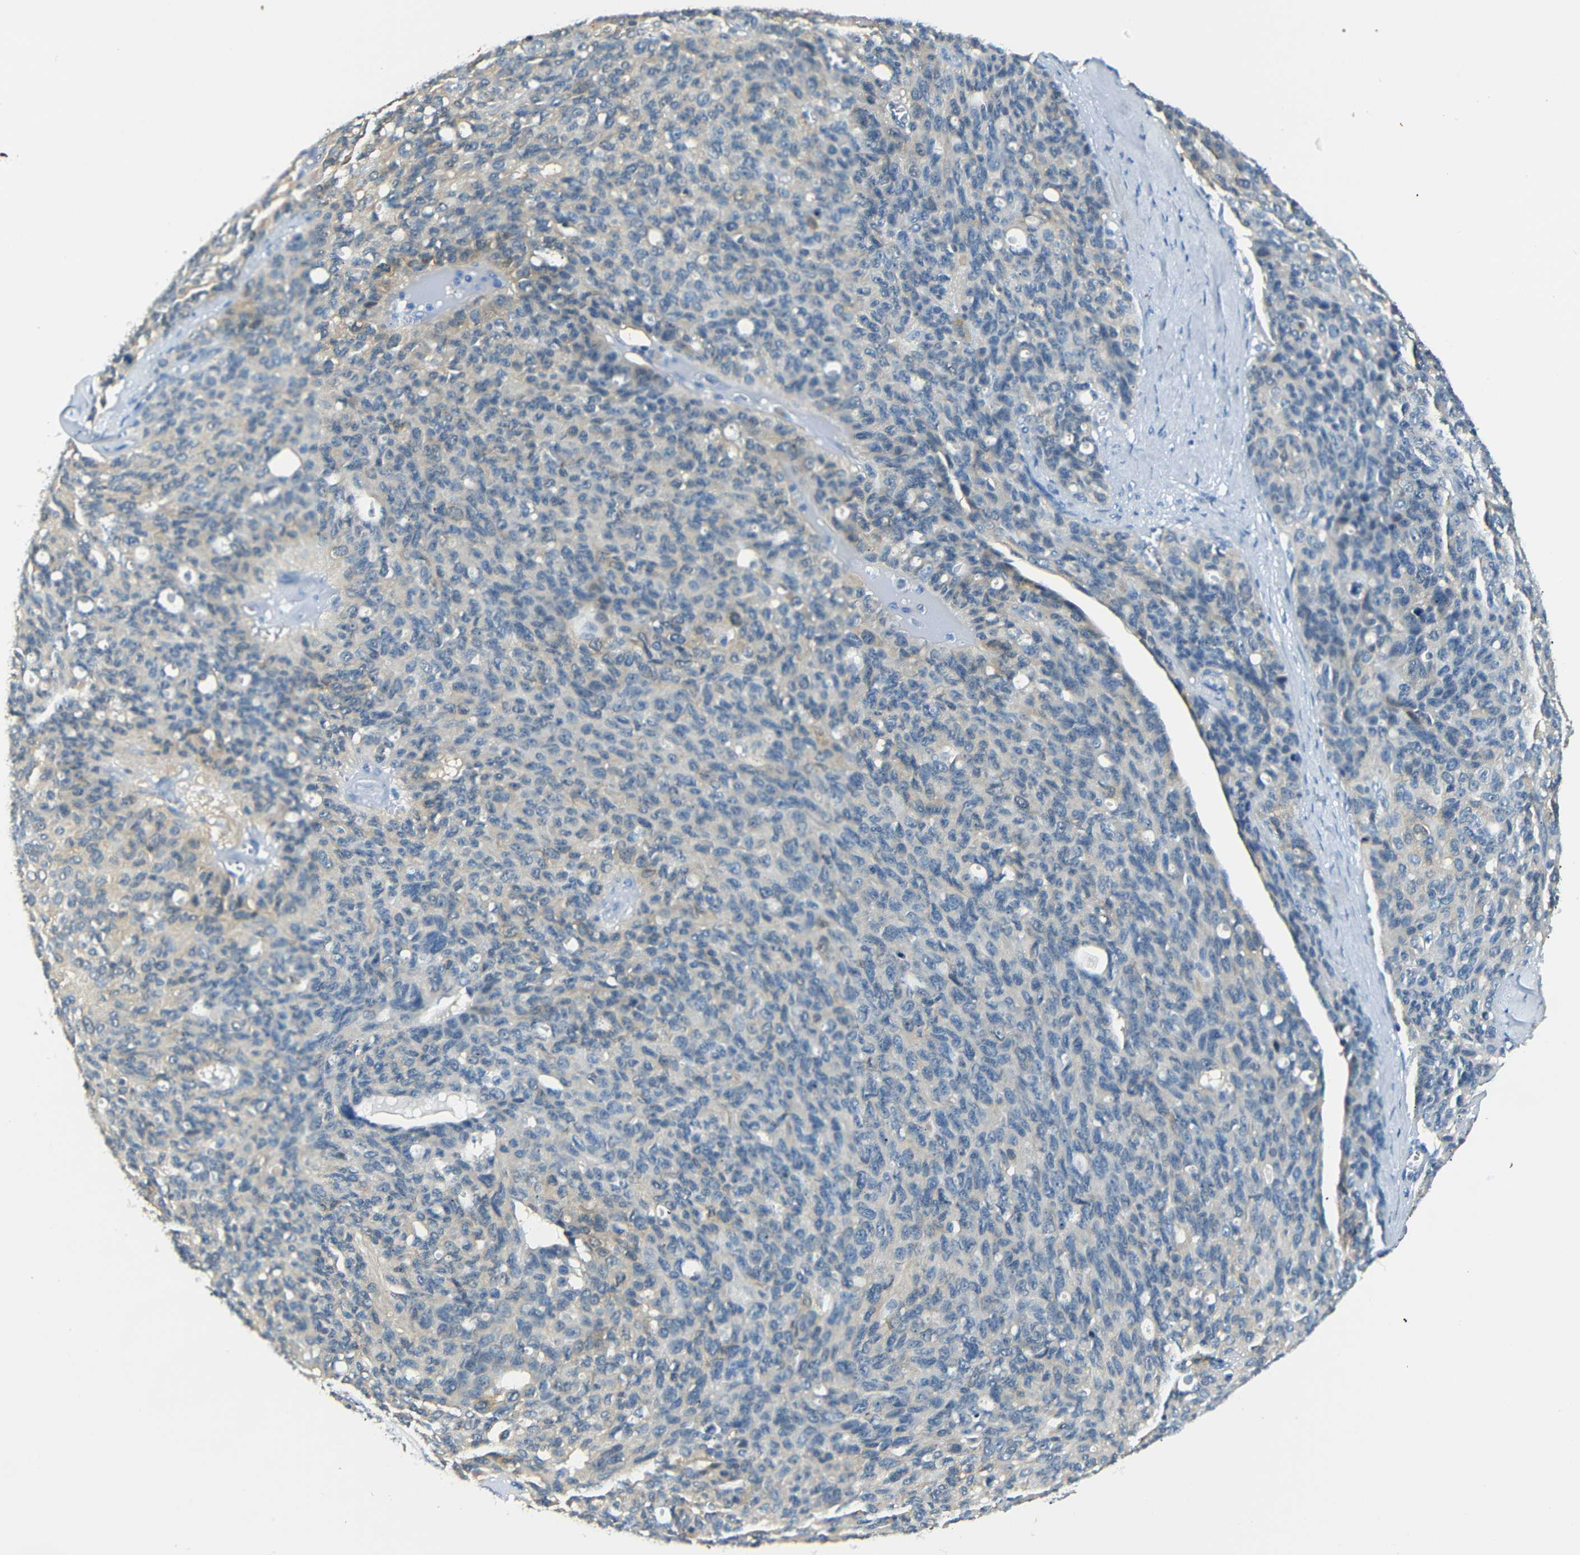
{"staining": {"intensity": "weak", "quantity": "25%-75%", "location": "cytoplasmic/membranous"}, "tissue": "ovarian cancer", "cell_type": "Tumor cells", "image_type": "cancer", "snomed": [{"axis": "morphology", "description": "Carcinoma, endometroid"}, {"axis": "topography", "description": "Ovary"}], "caption": "Immunohistochemistry (IHC) (DAB (3,3'-diaminobenzidine)) staining of human ovarian cancer reveals weak cytoplasmic/membranous protein positivity in approximately 25%-75% of tumor cells.", "gene": "SFN", "patient": {"sex": "female", "age": 60}}